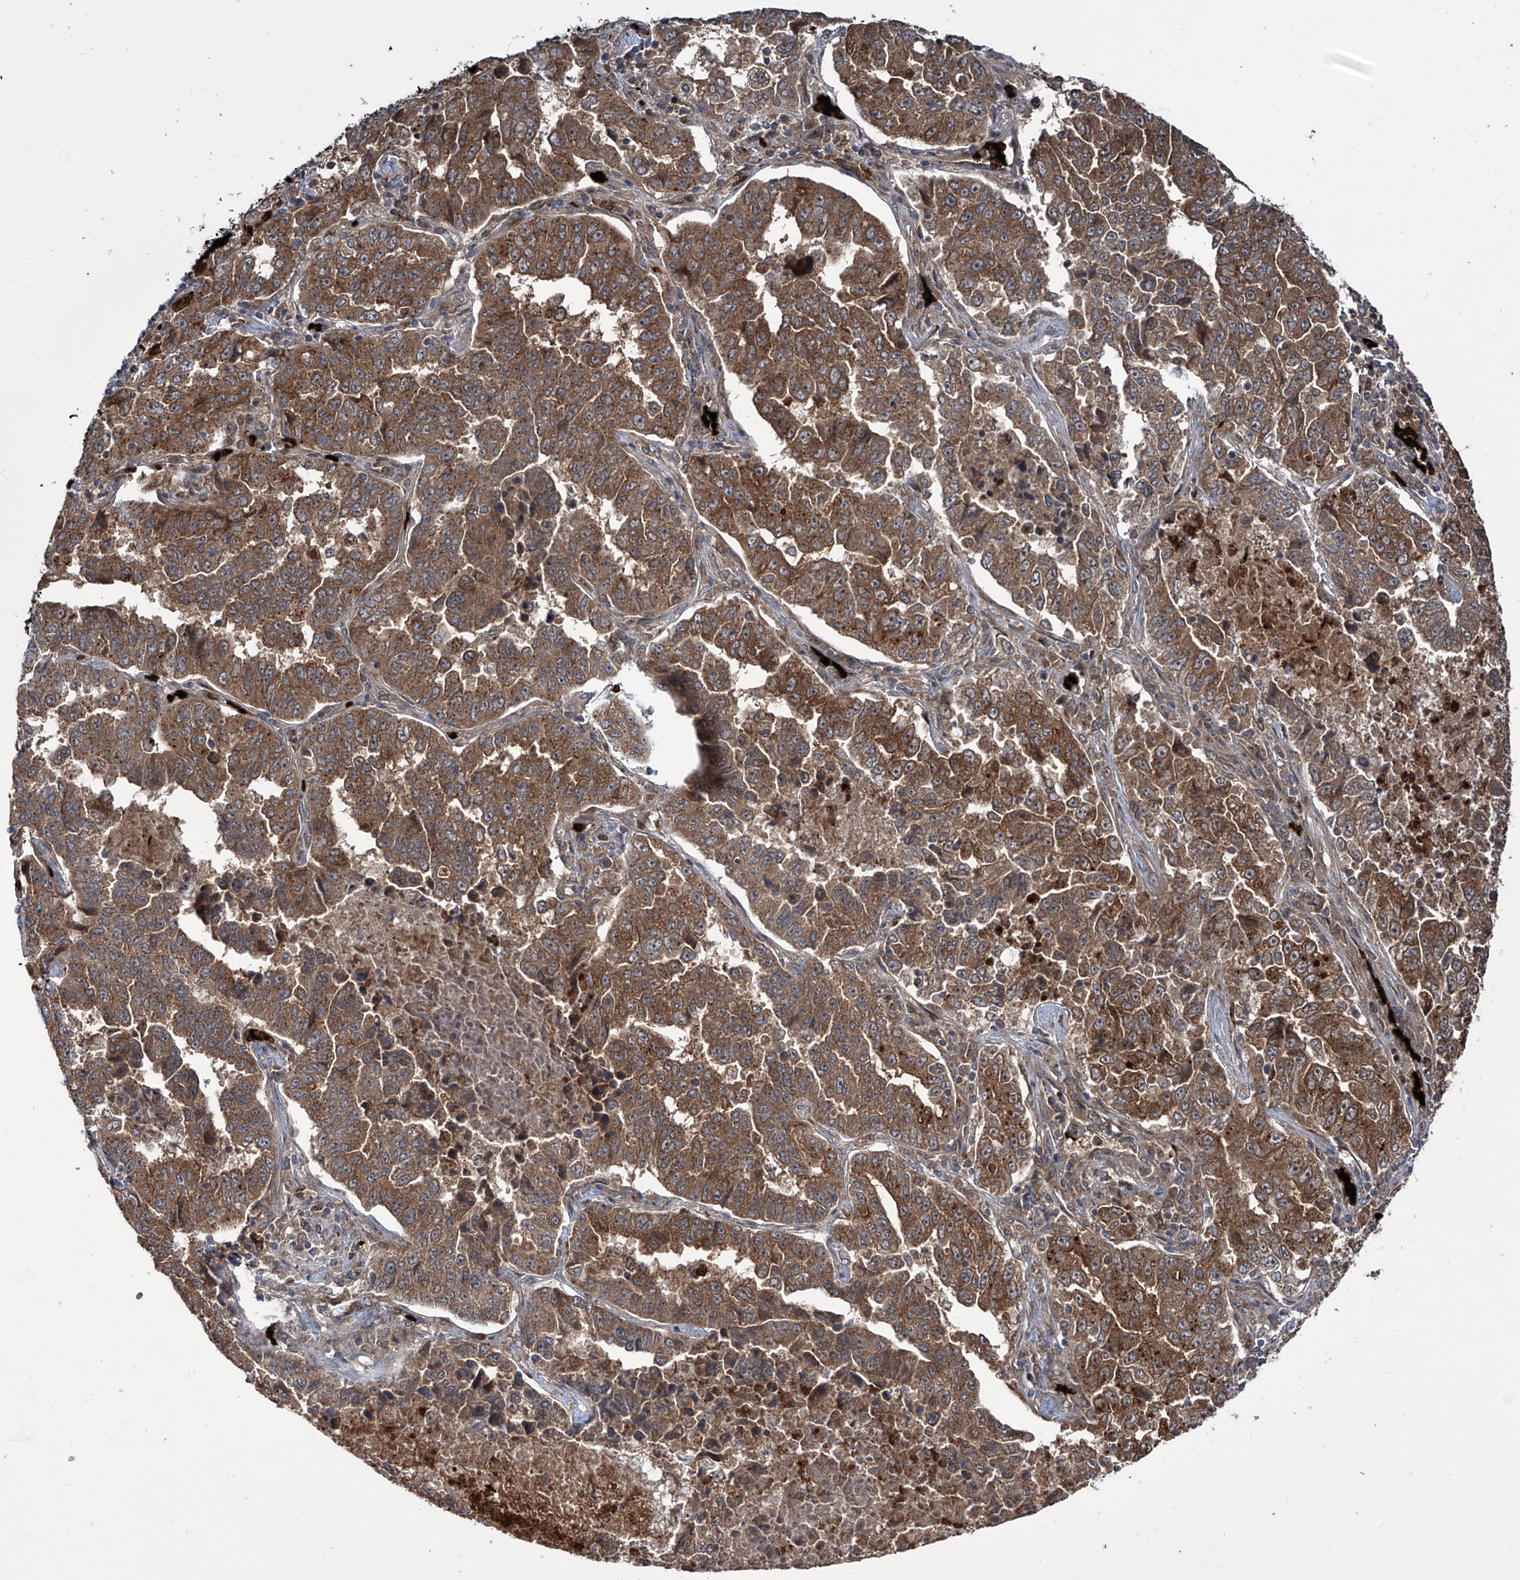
{"staining": {"intensity": "moderate", "quantity": ">75%", "location": "cytoplasmic/membranous"}, "tissue": "lung cancer", "cell_type": "Tumor cells", "image_type": "cancer", "snomed": [{"axis": "morphology", "description": "Adenocarcinoma, NOS"}, {"axis": "topography", "description": "Lung"}], "caption": "Adenocarcinoma (lung) stained with DAB IHC demonstrates medium levels of moderate cytoplasmic/membranous expression in approximately >75% of tumor cells.", "gene": "ZDHHC9", "patient": {"sex": "female", "age": 51}}